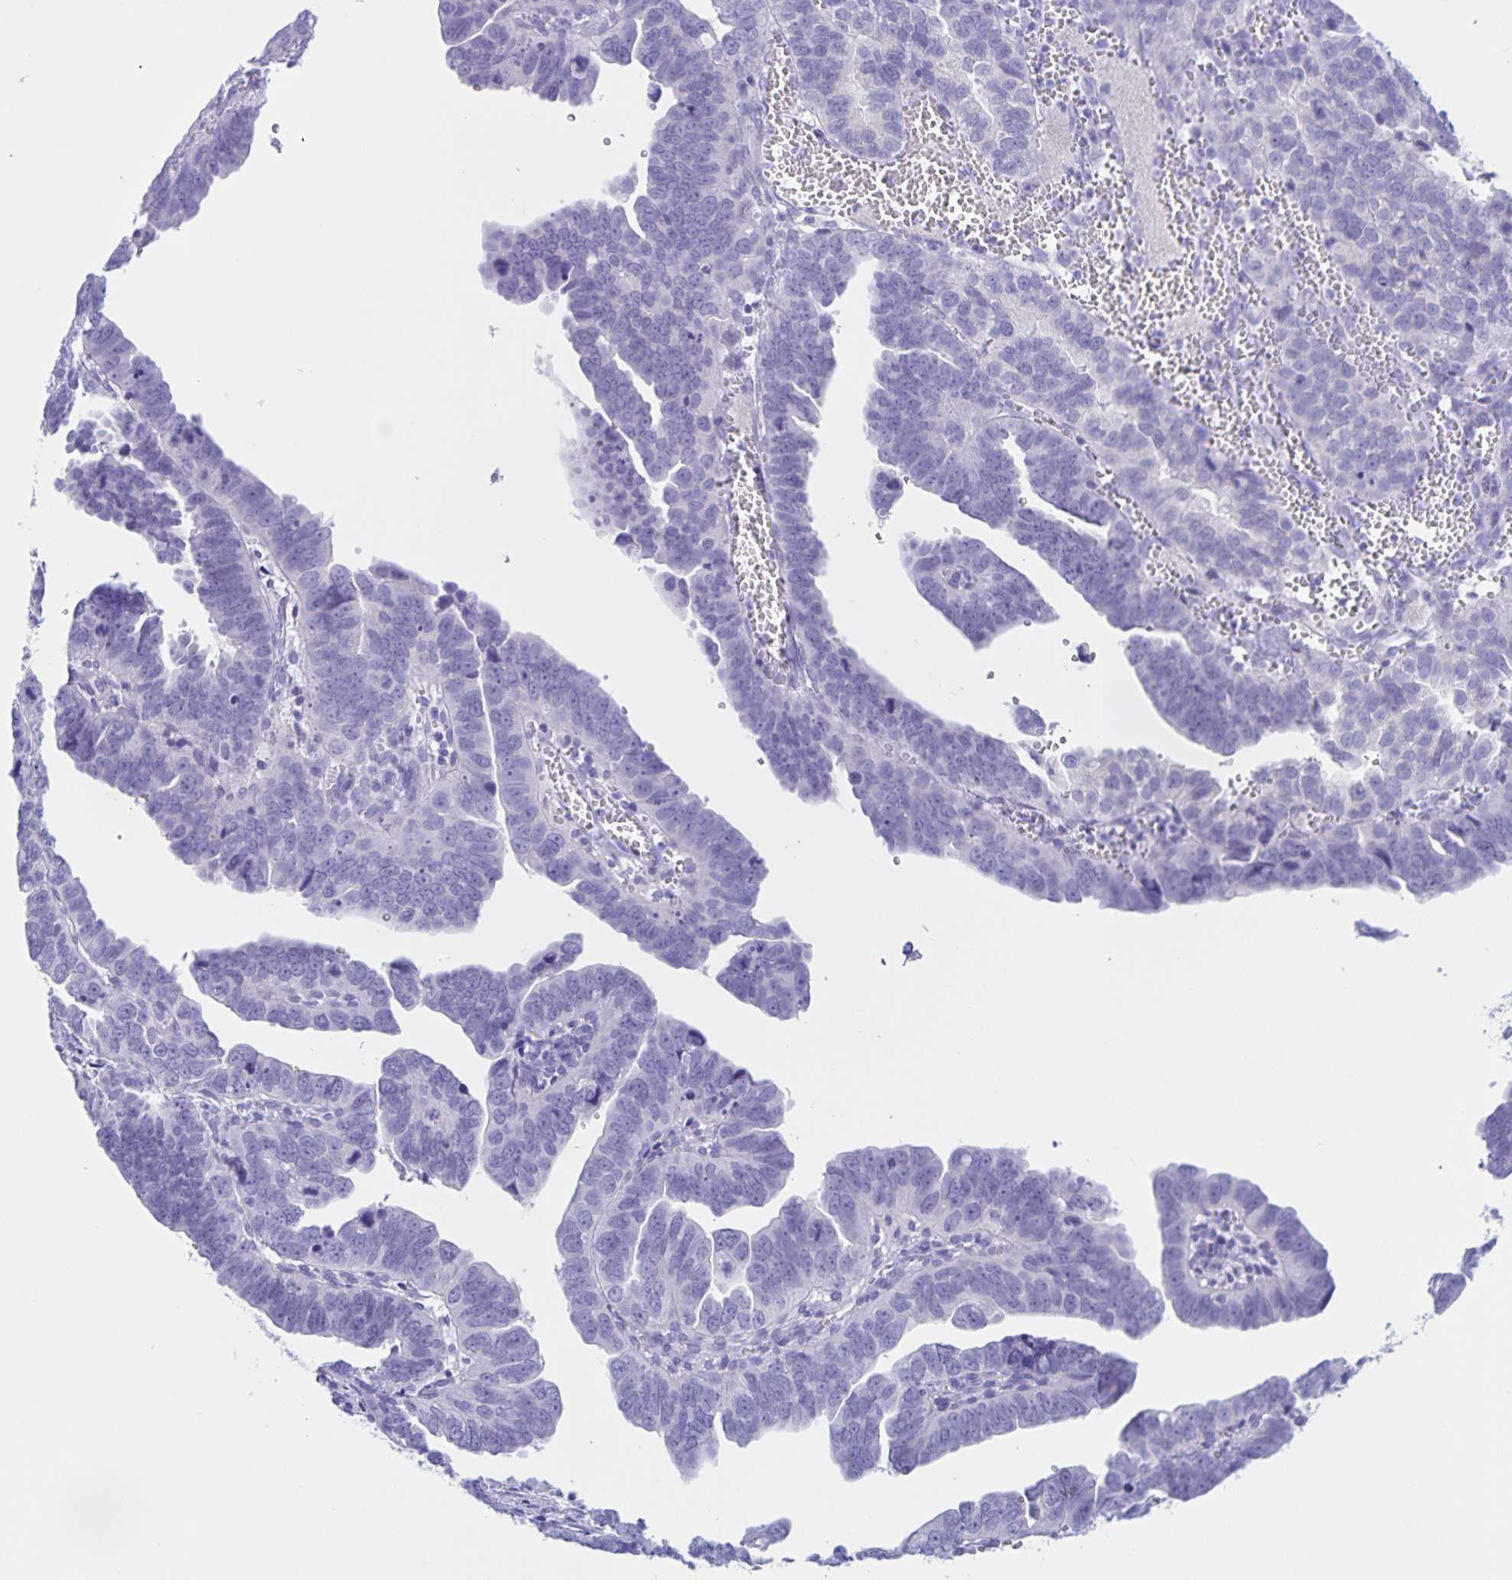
{"staining": {"intensity": "negative", "quantity": "none", "location": "none"}, "tissue": "endometrial cancer", "cell_type": "Tumor cells", "image_type": "cancer", "snomed": [{"axis": "morphology", "description": "Adenocarcinoma, NOS"}, {"axis": "topography", "description": "Endometrium"}], "caption": "Endometrial cancer (adenocarcinoma) was stained to show a protein in brown. There is no significant positivity in tumor cells.", "gene": "TGIF2LX", "patient": {"sex": "female", "age": 75}}